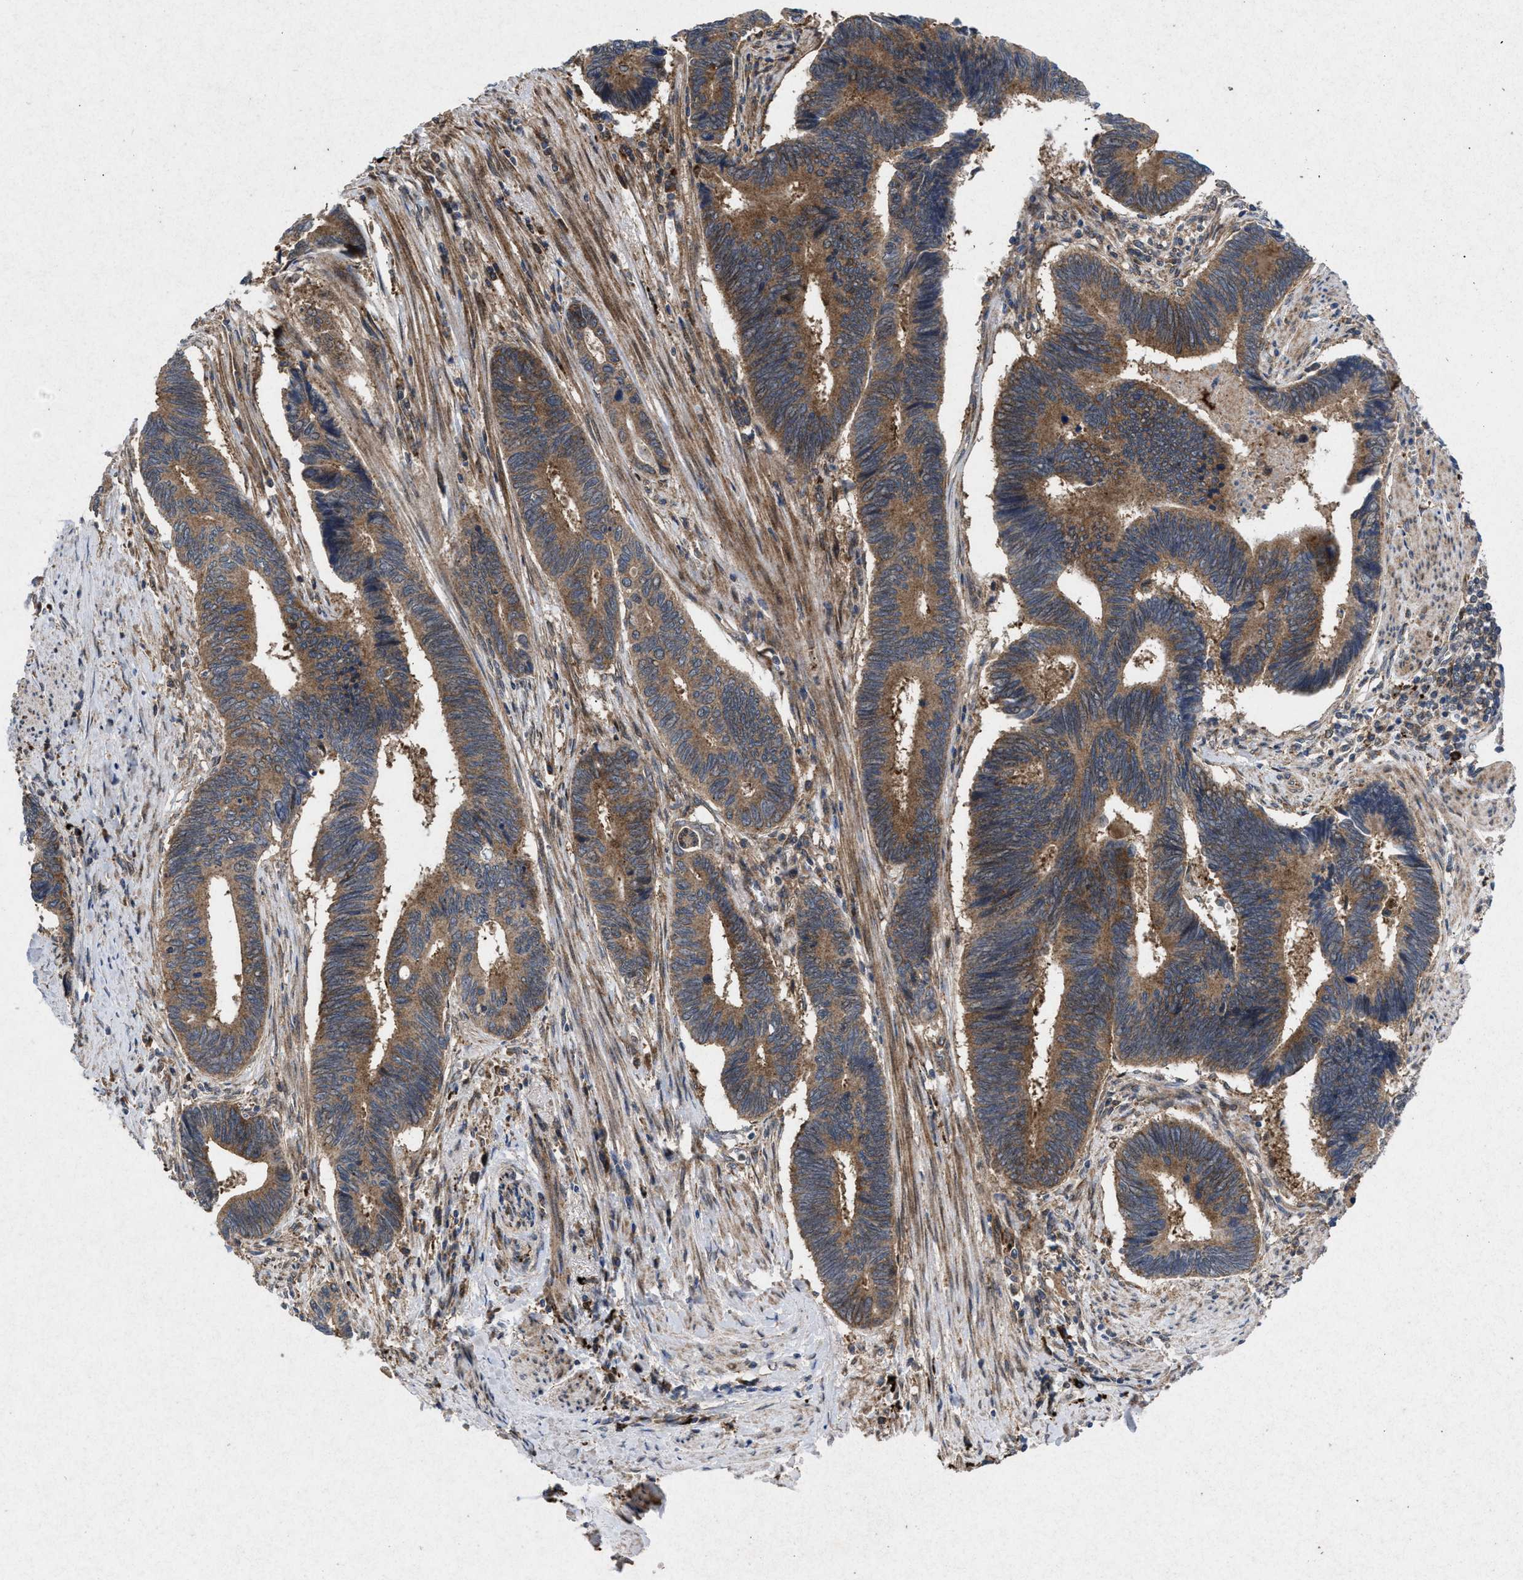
{"staining": {"intensity": "moderate", "quantity": ">75%", "location": "cytoplasmic/membranous"}, "tissue": "pancreatic cancer", "cell_type": "Tumor cells", "image_type": "cancer", "snomed": [{"axis": "morphology", "description": "Adenocarcinoma, NOS"}, {"axis": "topography", "description": "Pancreas"}], "caption": "This is an image of immunohistochemistry staining of pancreatic cancer, which shows moderate positivity in the cytoplasmic/membranous of tumor cells.", "gene": "MSI2", "patient": {"sex": "female", "age": 70}}